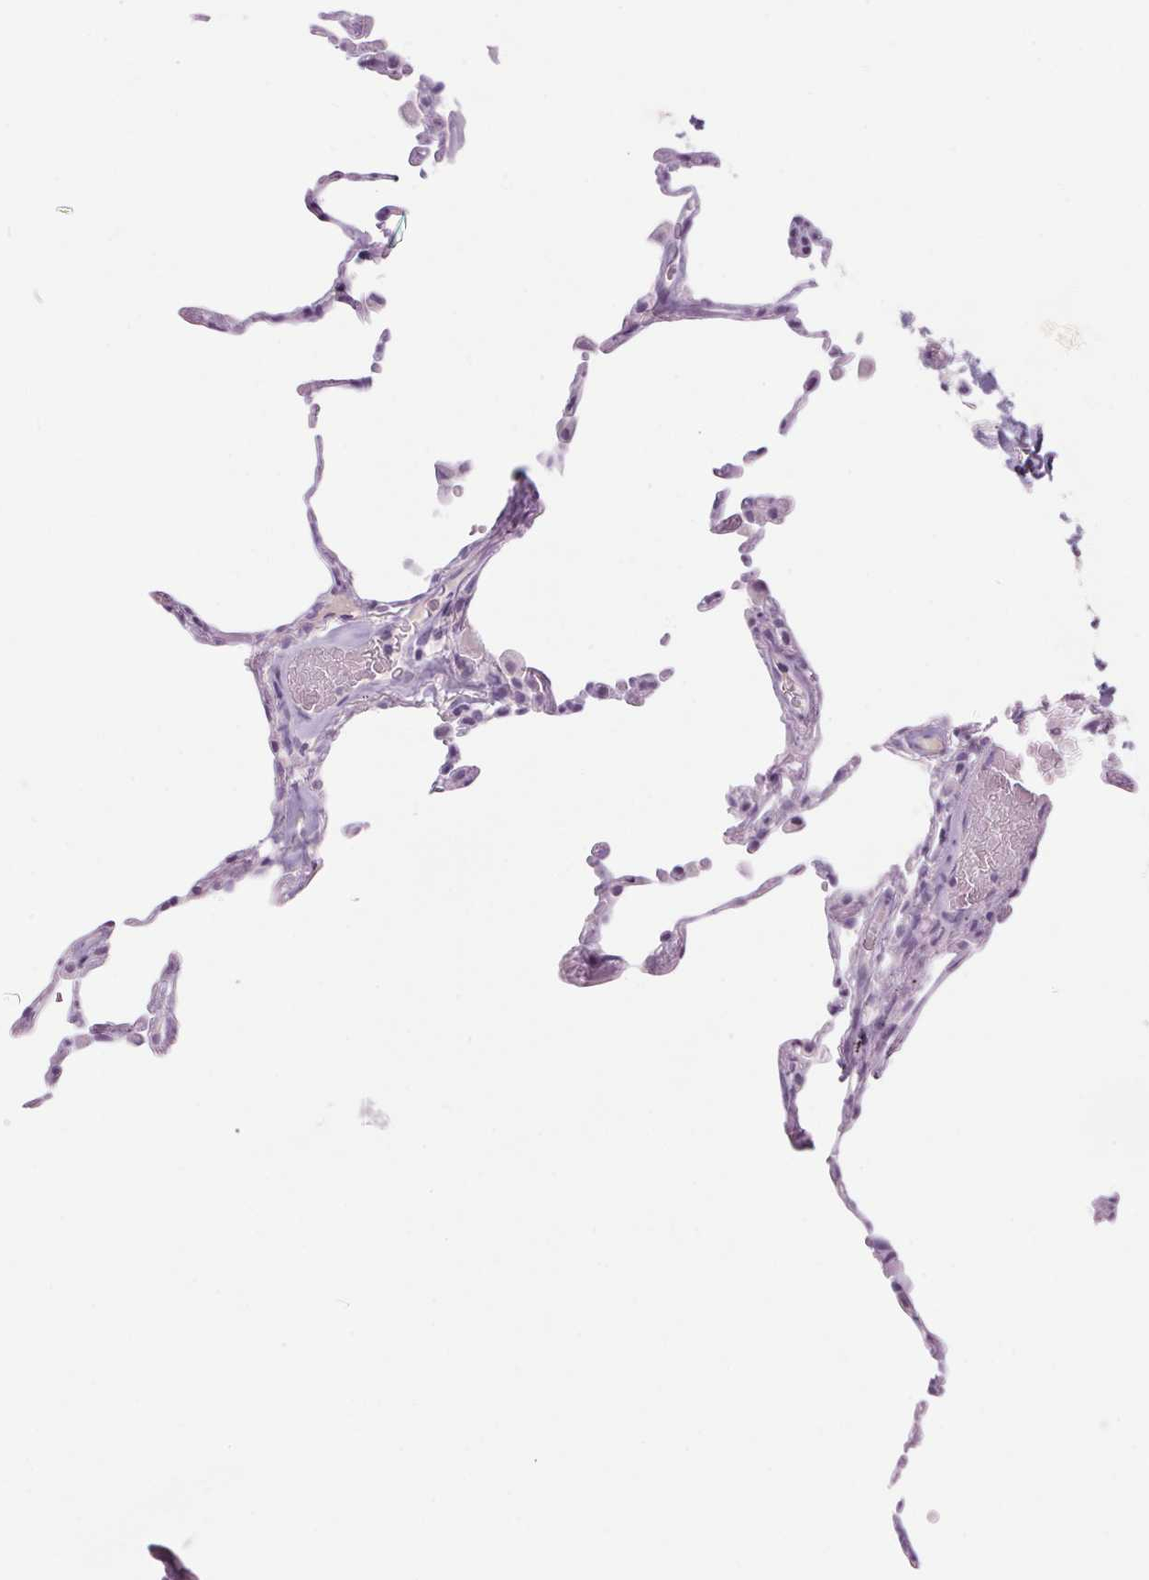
{"staining": {"intensity": "negative", "quantity": "none", "location": "none"}, "tissue": "lung", "cell_type": "Alveolar cells", "image_type": "normal", "snomed": [{"axis": "morphology", "description": "Normal tissue, NOS"}, {"axis": "topography", "description": "Lung"}], "caption": "Normal lung was stained to show a protein in brown. There is no significant staining in alveolar cells. (DAB immunohistochemistry (IHC), high magnification).", "gene": "RPTN", "patient": {"sex": "female", "age": 57}}